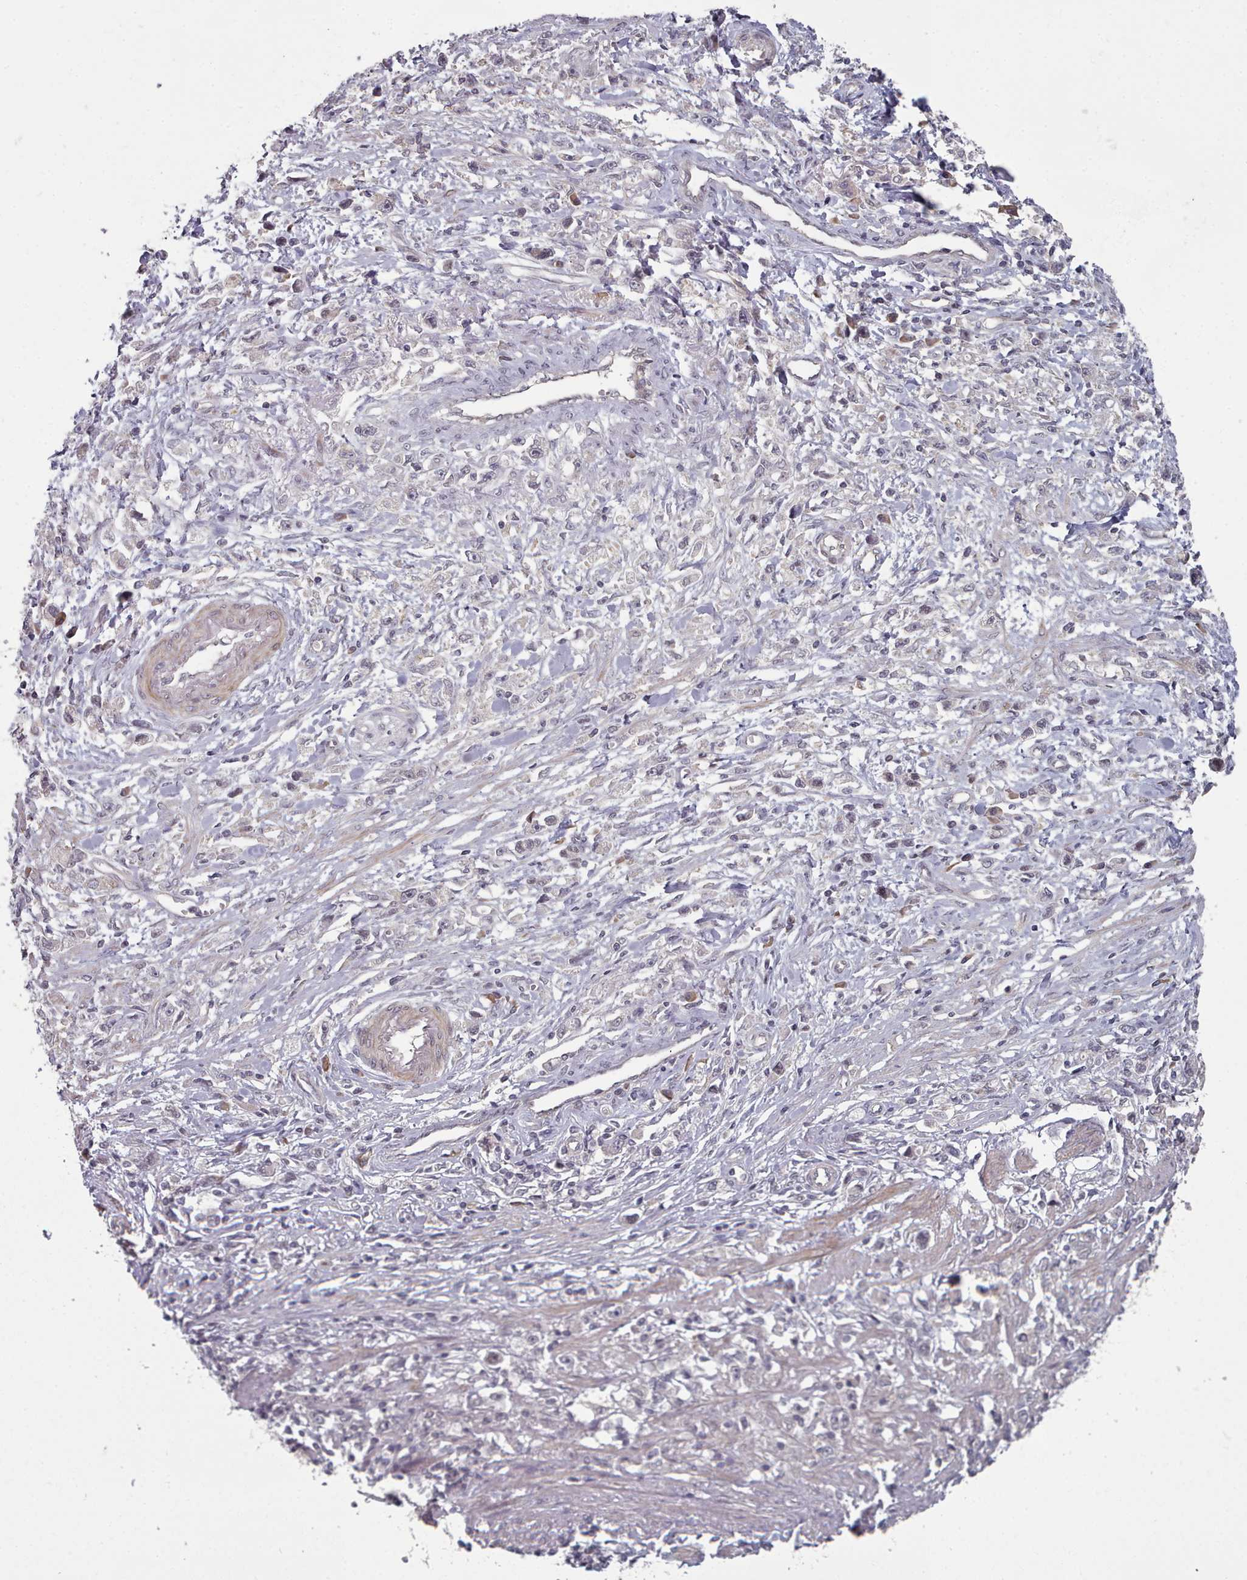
{"staining": {"intensity": "negative", "quantity": "none", "location": "none"}, "tissue": "stomach cancer", "cell_type": "Tumor cells", "image_type": "cancer", "snomed": [{"axis": "morphology", "description": "Adenocarcinoma, NOS"}, {"axis": "topography", "description": "Stomach"}], "caption": "Immunohistochemical staining of stomach cancer (adenocarcinoma) exhibits no significant expression in tumor cells.", "gene": "HYAL3", "patient": {"sex": "female", "age": 59}}